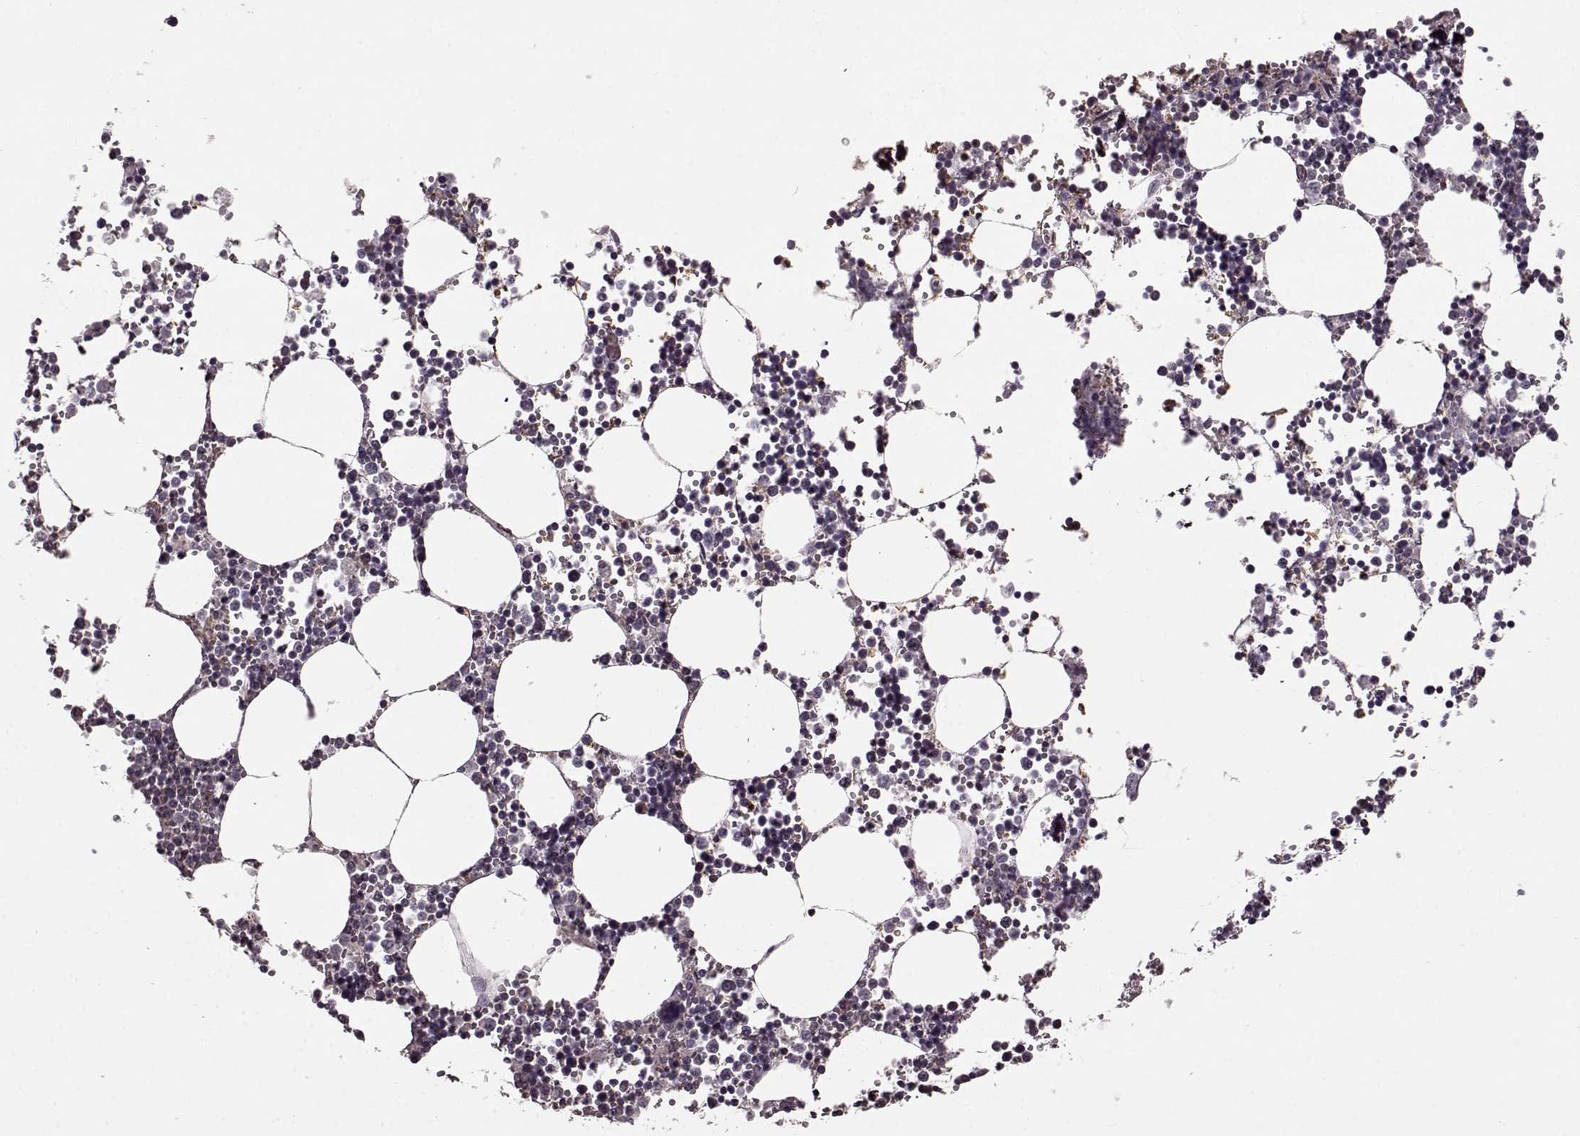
{"staining": {"intensity": "weak", "quantity": "<25%", "location": "nuclear"}, "tissue": "bone marrow", "cell_type": "Hematopoietic cells", "image_type": "normal", "snomed": [{"axis": "morphology", "description": "Normal tissue, NOS"}, {"axis": "topography", "description": "Bone marrow"}], "caption": "A high-resolution image shows immunohistochemistry (IHC) staining of benign bone marrow, which demonstrates no significant positivity in hematopoietic cells.", "gene": "FTO", "patient": {"sex": "male", "age": 54}}